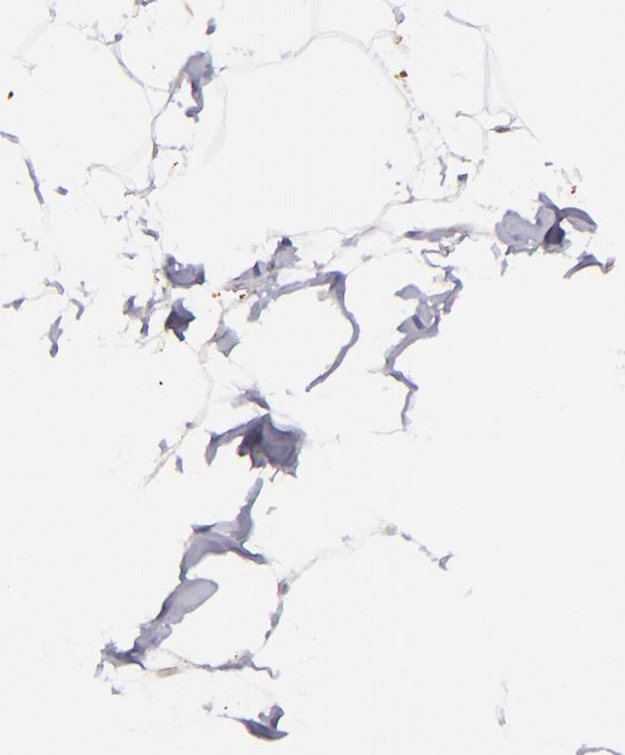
{"staining": {"intensity": "negative", "quantity": "none", "location": "none"}, "tissue": "adipose tissue", "cell_type": "Adipocytes", "image_type": "normal", "snomed": [{"axis": "morphology", "description": "Normal tissue, NOS"}, {"axis": "morphology", "description": "Duct carcinoma"}, {"axis": "topography", "description": "Breast"}, {"axis": "topography", "description": "Adipose tissue"}], "caption": "An image of adipose tissue stained for a protein displays no brown staining in adipocytes.", "gene": "NCF2", "patient": {"sex": "female", "age": 37}}